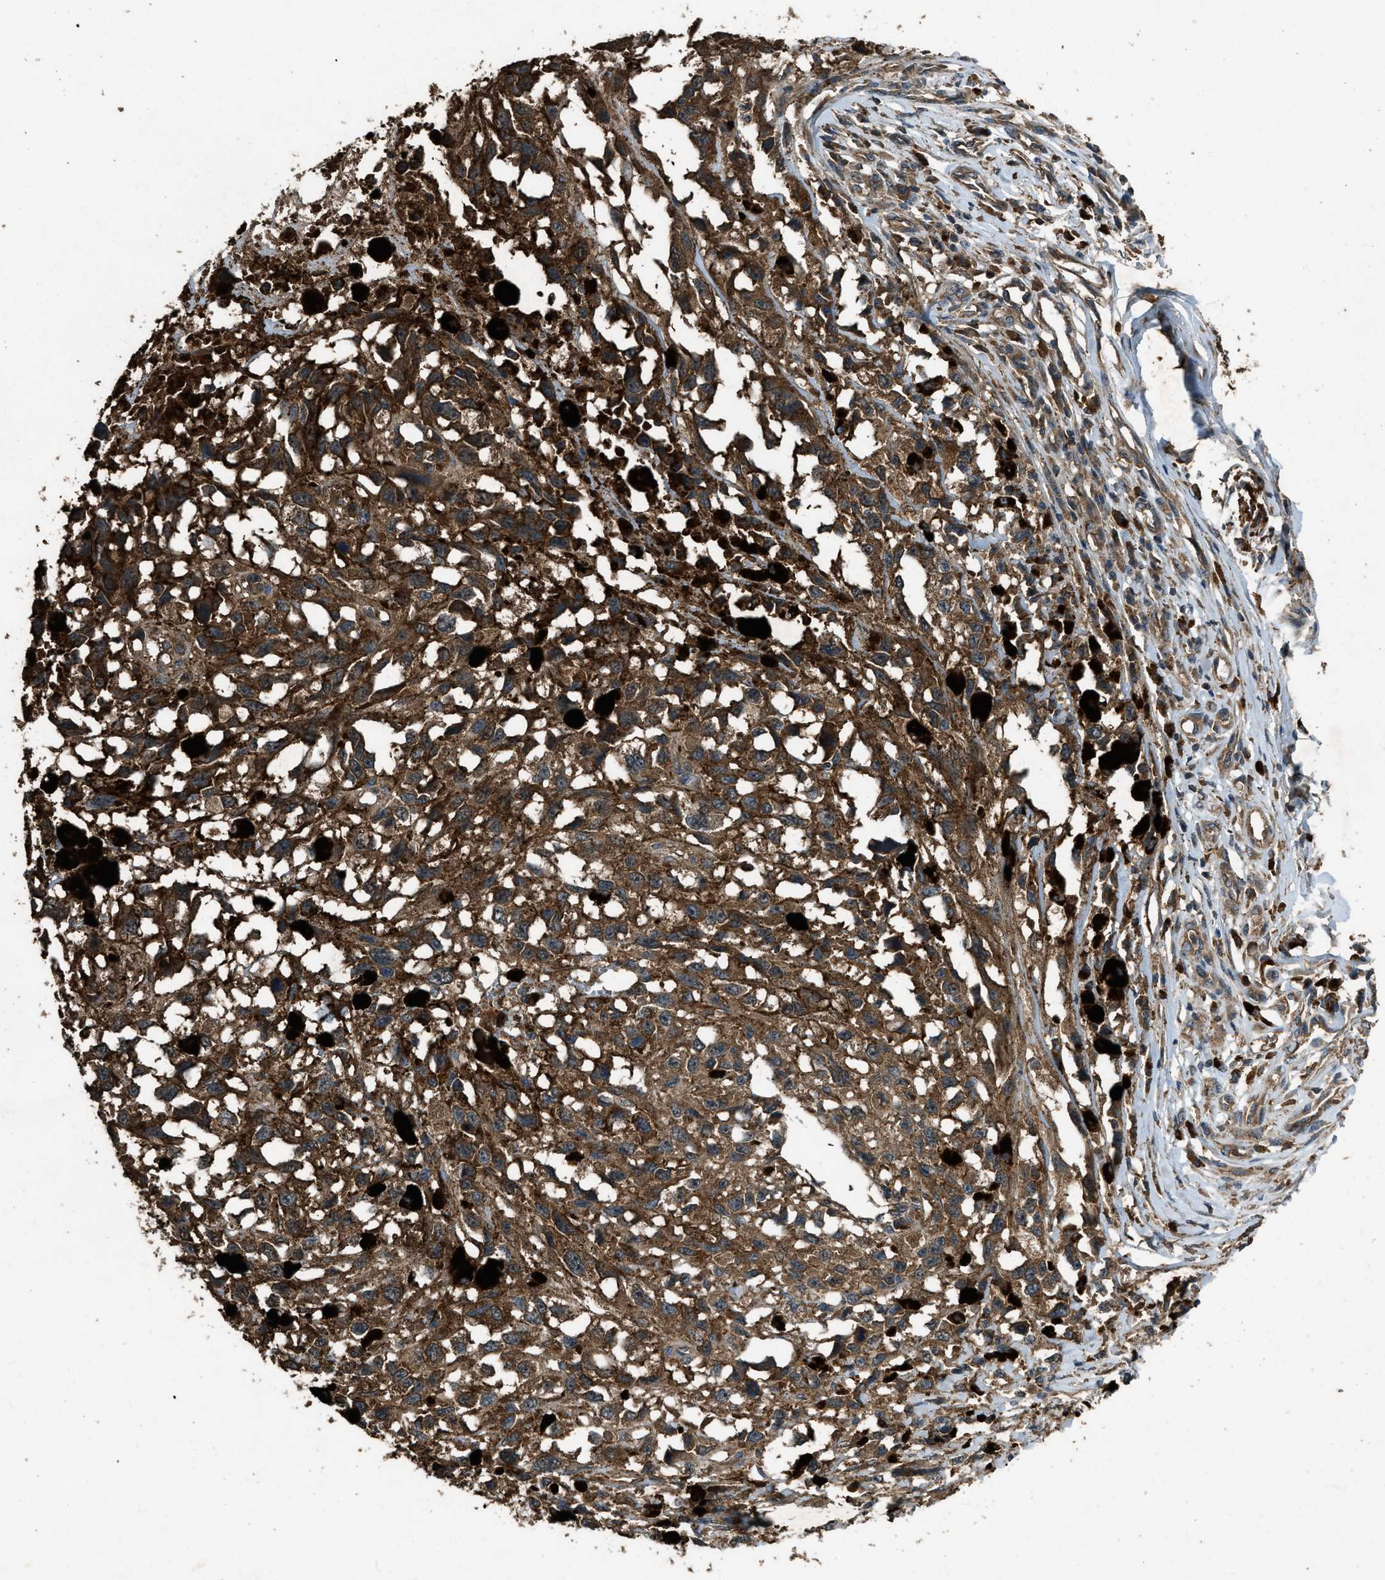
{"staining": {"intensity": "strong", "quantity": ">75%", "location": "cytoplasmic/membranous"}, "tissue": "melanoma", "cell_type": "Tumor cells", "image_type": "cancer", "snomed": [{"axis": "morphology", "description": "Malignant melanoma, Metastatic site"}, {"axis": "topography", "description": "Lymph node"}], "caption": "Human malignant melanoma (metastatic site) stained with a brown dye displays strong cytoplasmic/membranous positive expression in about >75% of tumor cells.", "gene": "MAP3K8", "patient": {"sex": "male", "age": 59}}